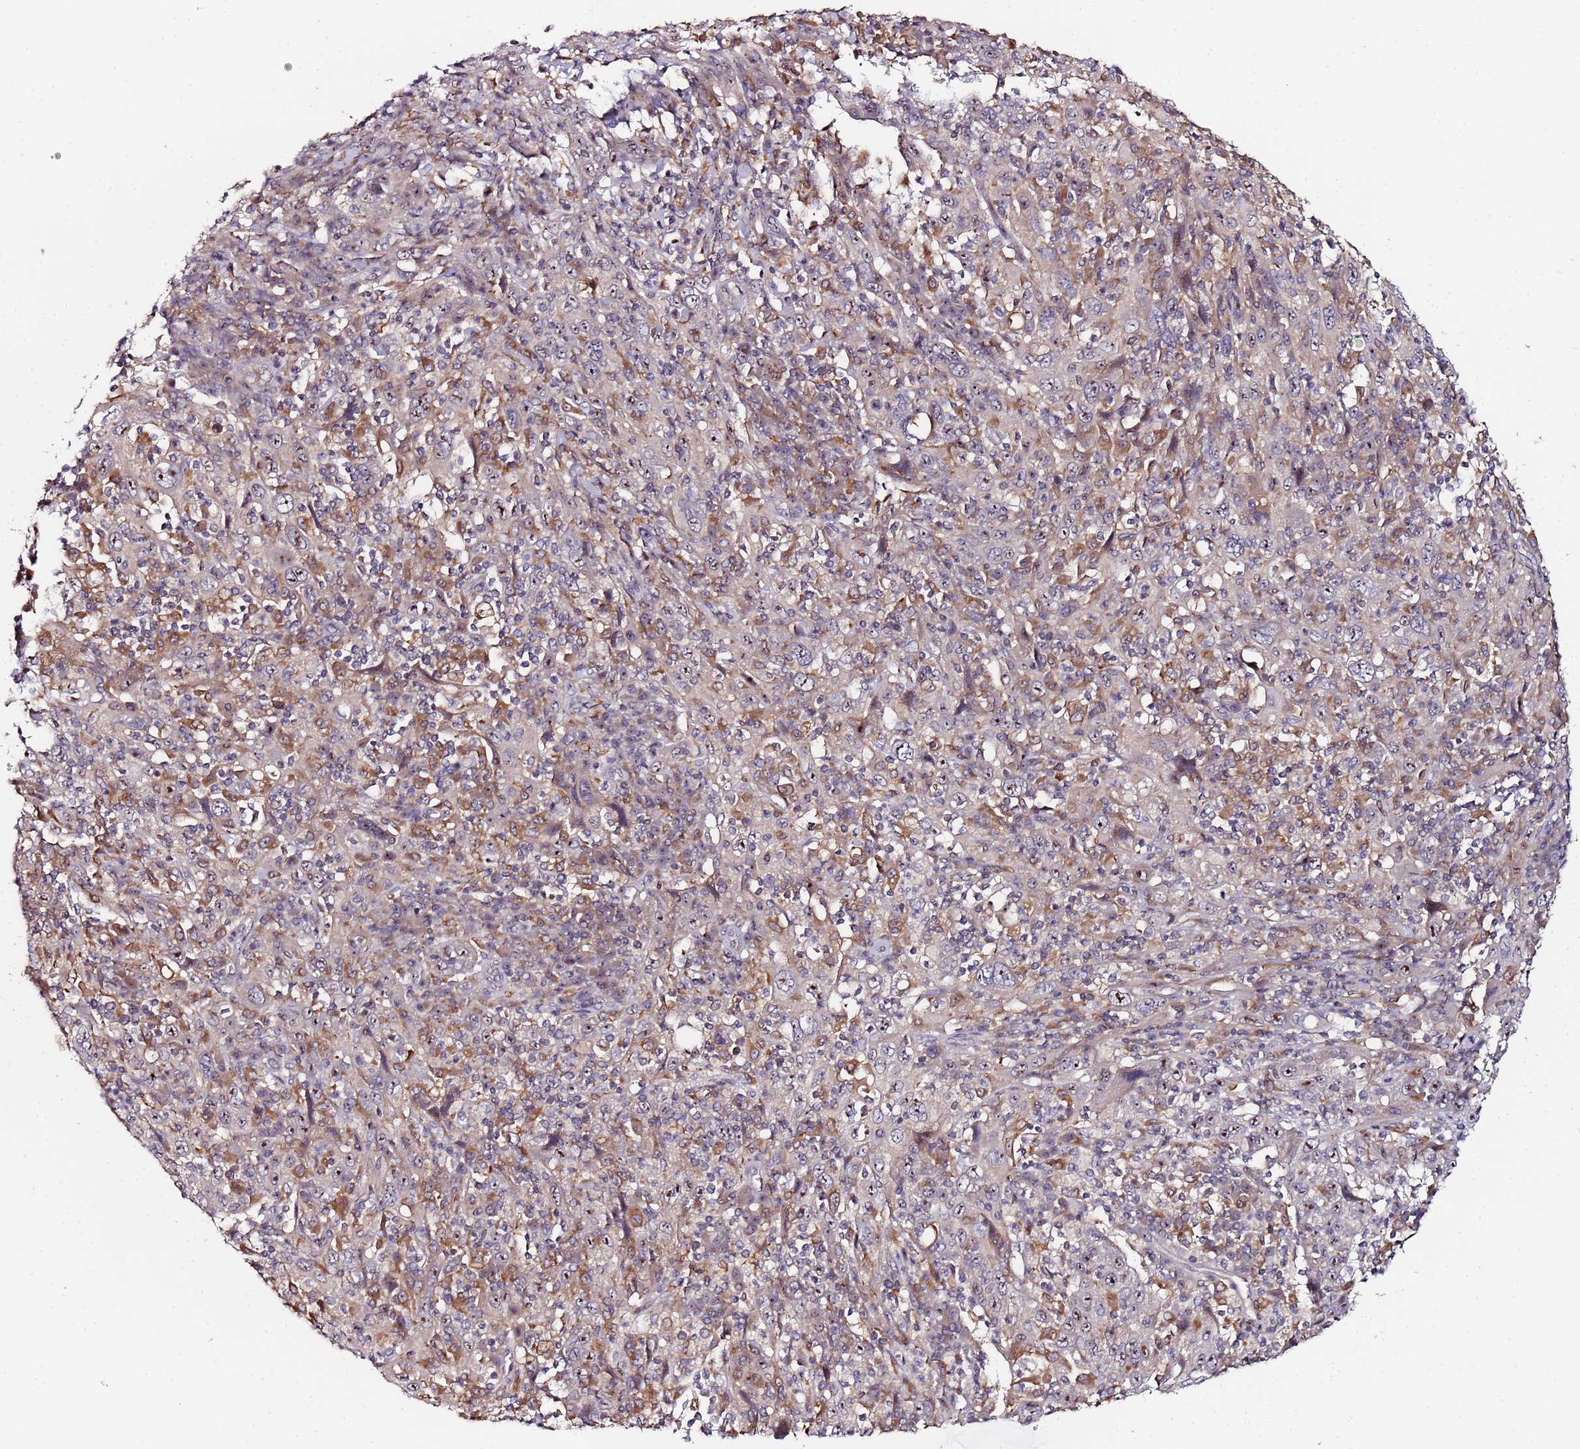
{"staining": {"intensity": "strong", "quantity": "25%-75%", "location": "nuclear"}, "tissue": "cervical cancer", "cell_type": "Tumor cells", "image_type": "cancer", "snomed": [{"axis": "morphology", "description": "Squamous cell carcinoma, NOS"}, {"axis": "topography", "description": "Cervix"}], "caption": "Tumor cells exhibit strong nuclear positivity in approximately 25%-75% of cells in squamous cell carcinoma (cervical).", "gene": "KRI1", "patient": {"sex": "female", "age": 46}}